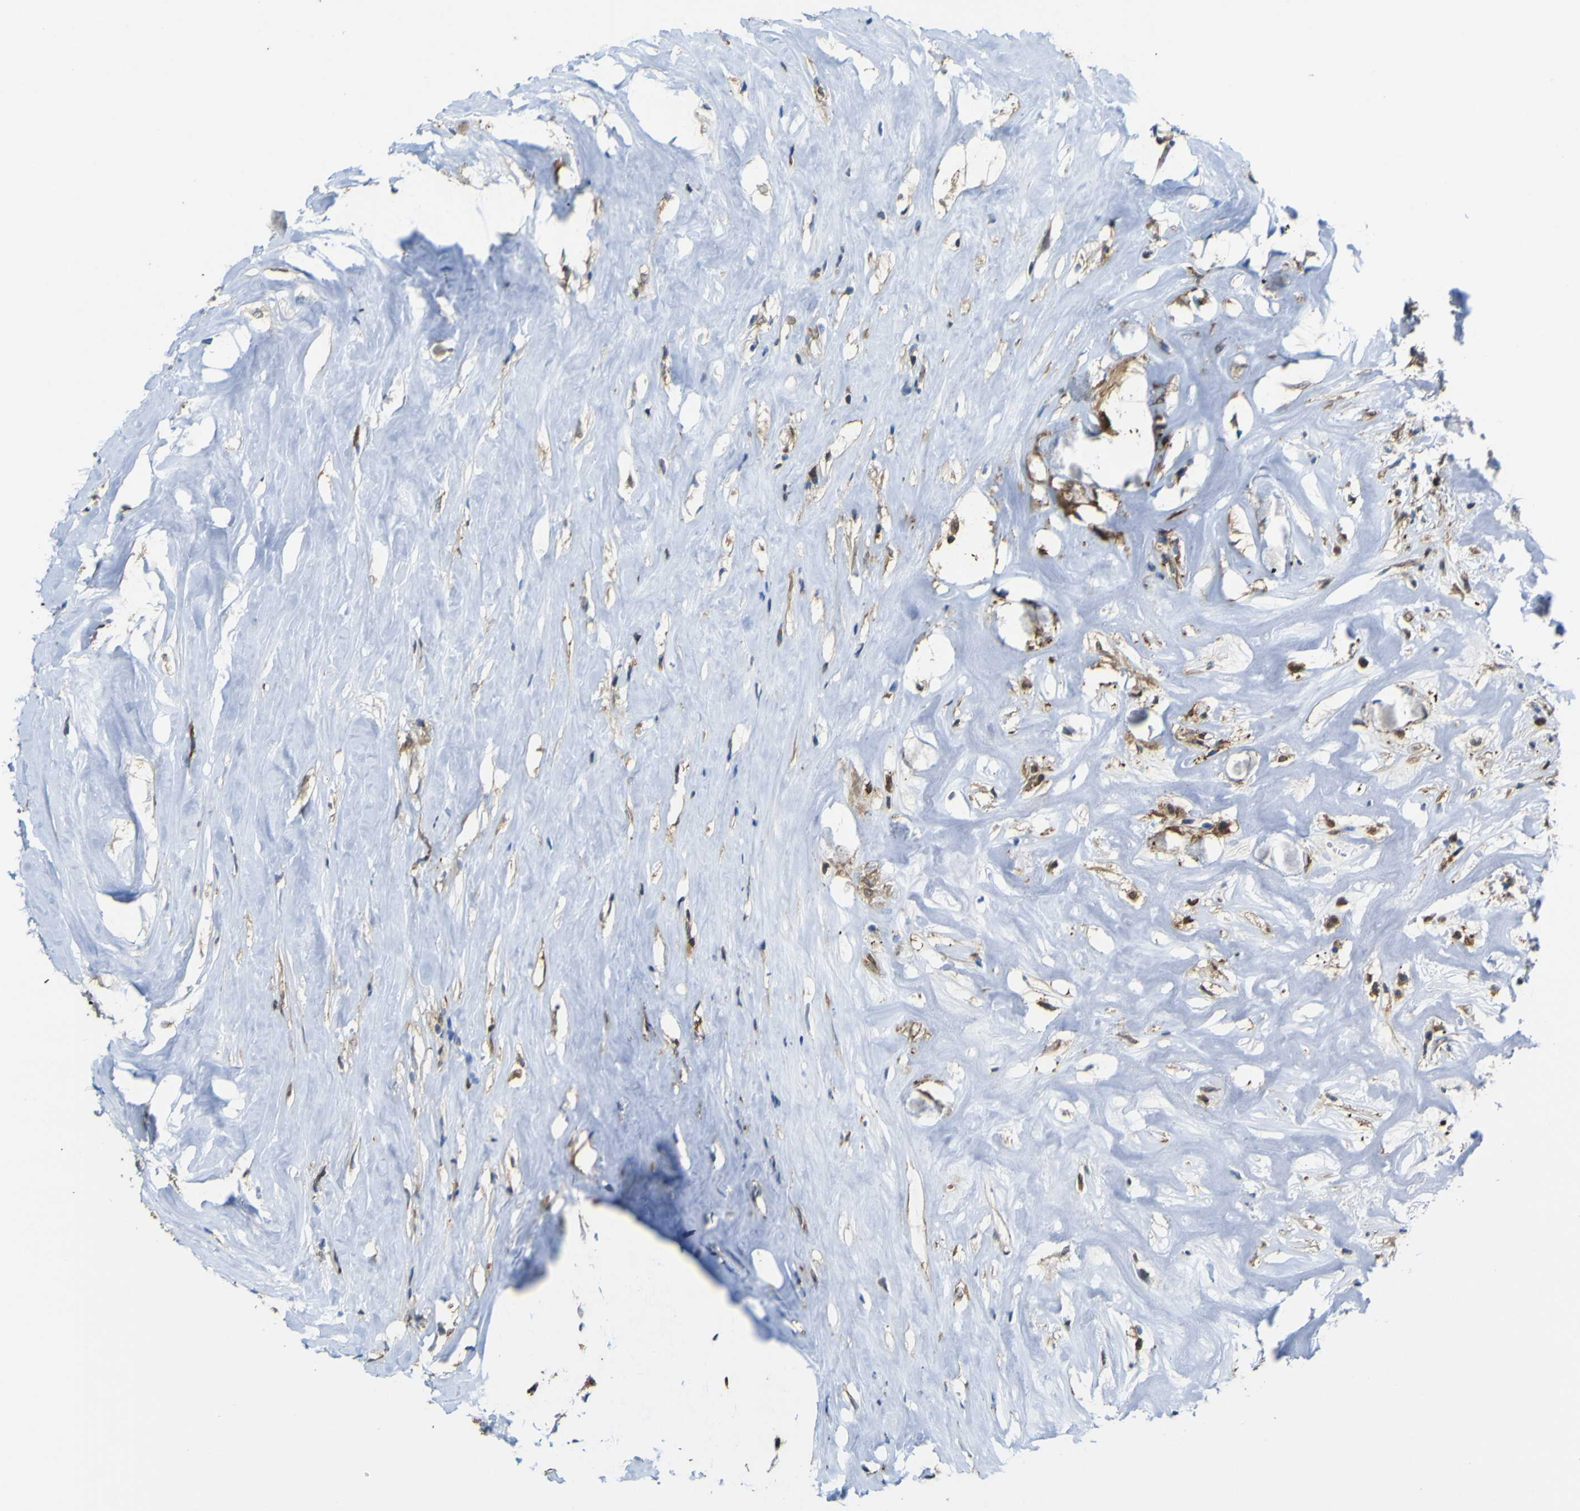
{"staining": {"intensity": "moderate", "quantity": ">75%", "location": "cytoplasmic/membranous"}, "tissue": "head and neck cancer", "cell_type": "Tumor cells", "image_type": "cancer", "snomed": [{"axis": "morphology", "description": "Adenocarcinoma, NOS"}, {"axis": "topography", "description": "Salivary gland"}, {"axis": "topography", "description": "Head-Neck"}], "caption": "Tumor cells demonstrate moderate cytoplasmic/membranous expression in approximately >75% of cells in head and neck cancer (adenocarcinoma).", "gene": "ABHD3", "patient": {"sex": "female", "age": 65}}